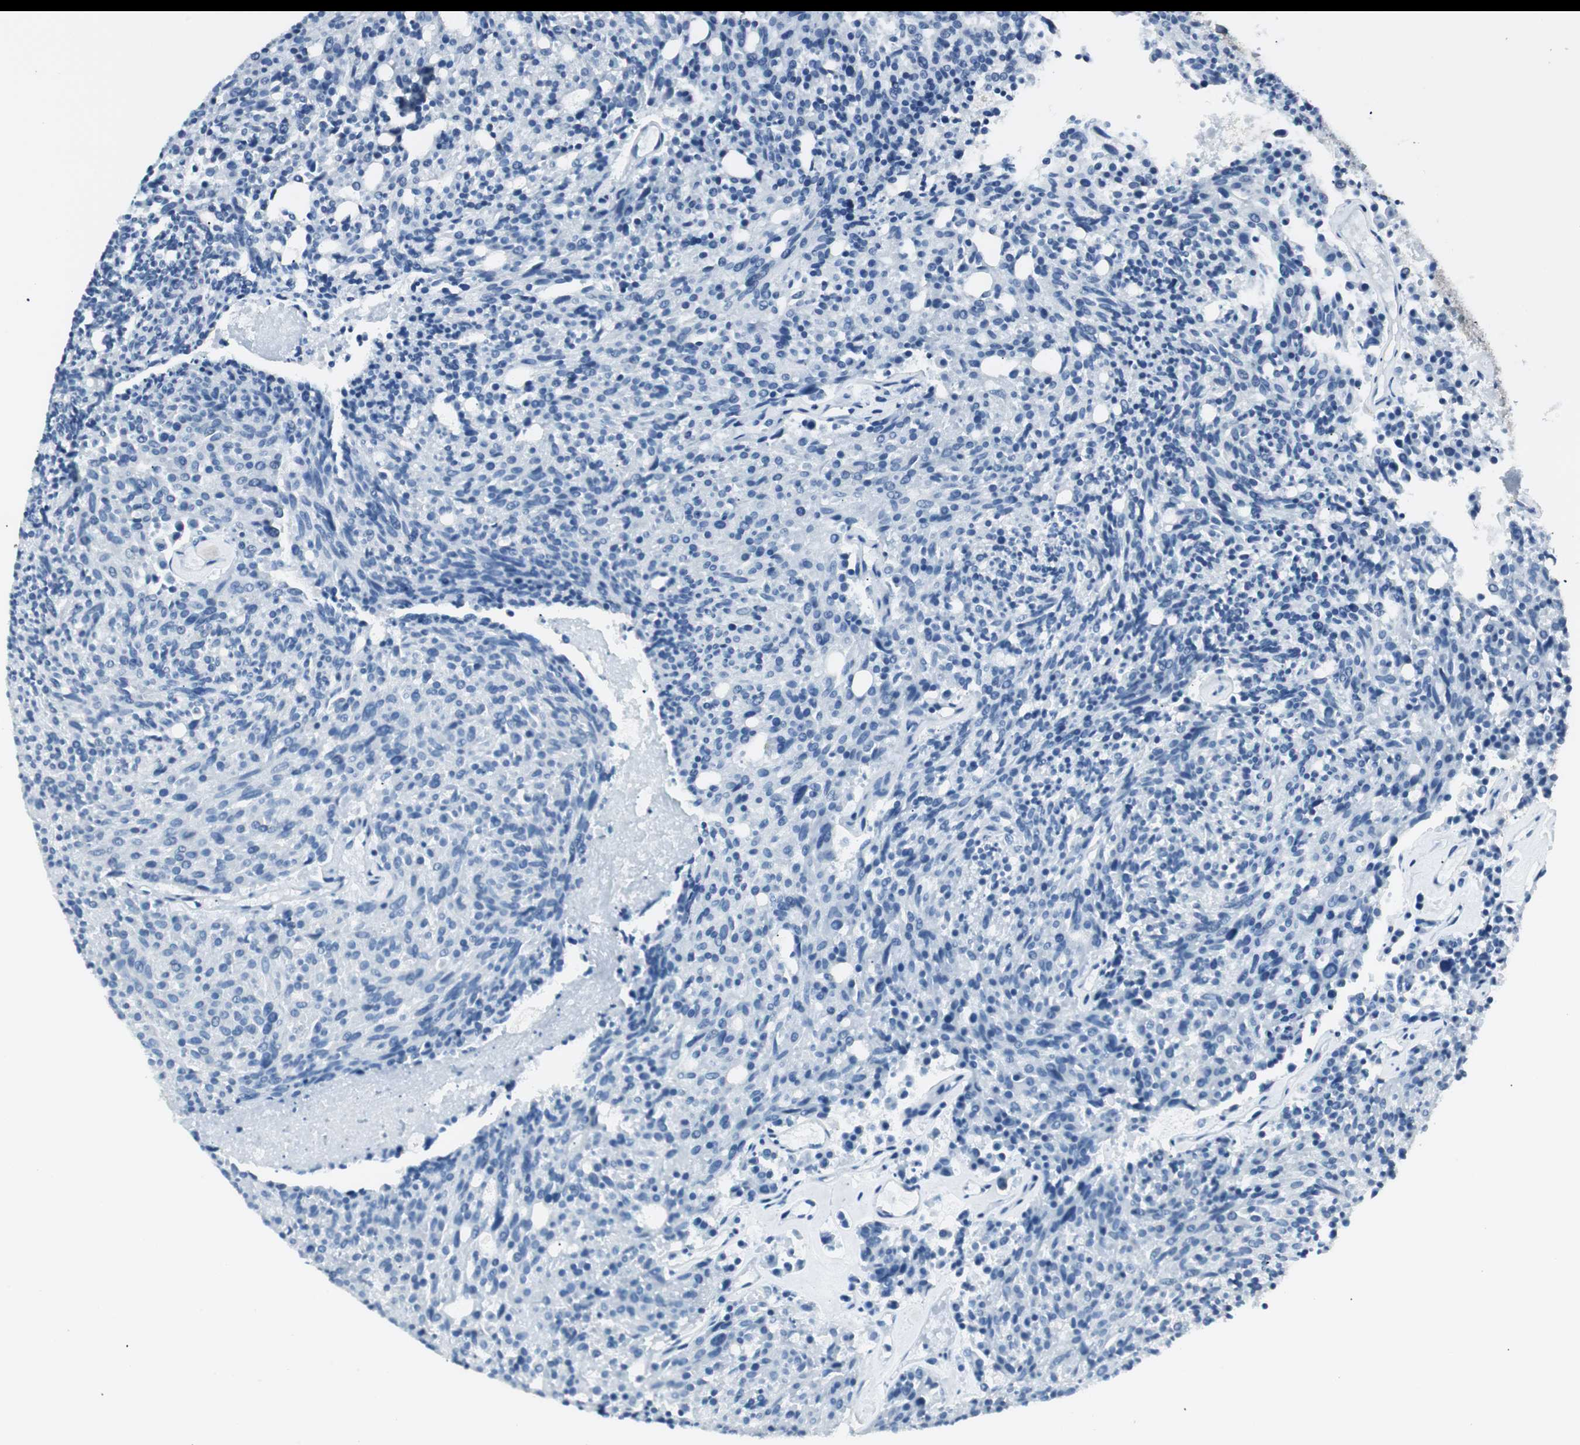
{"staining": {"intensity": "negative", "quantity": "none", "location": "none"}, "tissue": "carcinoid", "cell_type": "Tumor cells", "image_type": "cancer", "snomed": [{"axis": "morphology", "description": "Carcinoid, malignant, NOS"}, {"axis": "topography", "description": "Pancreas"}], "caption": "Malignant carcinoid stained for a protein using IHC demonstrates no staining tumor cells.", "gene": "LRP2", "patient": {"sex": "female", "age": 54}}